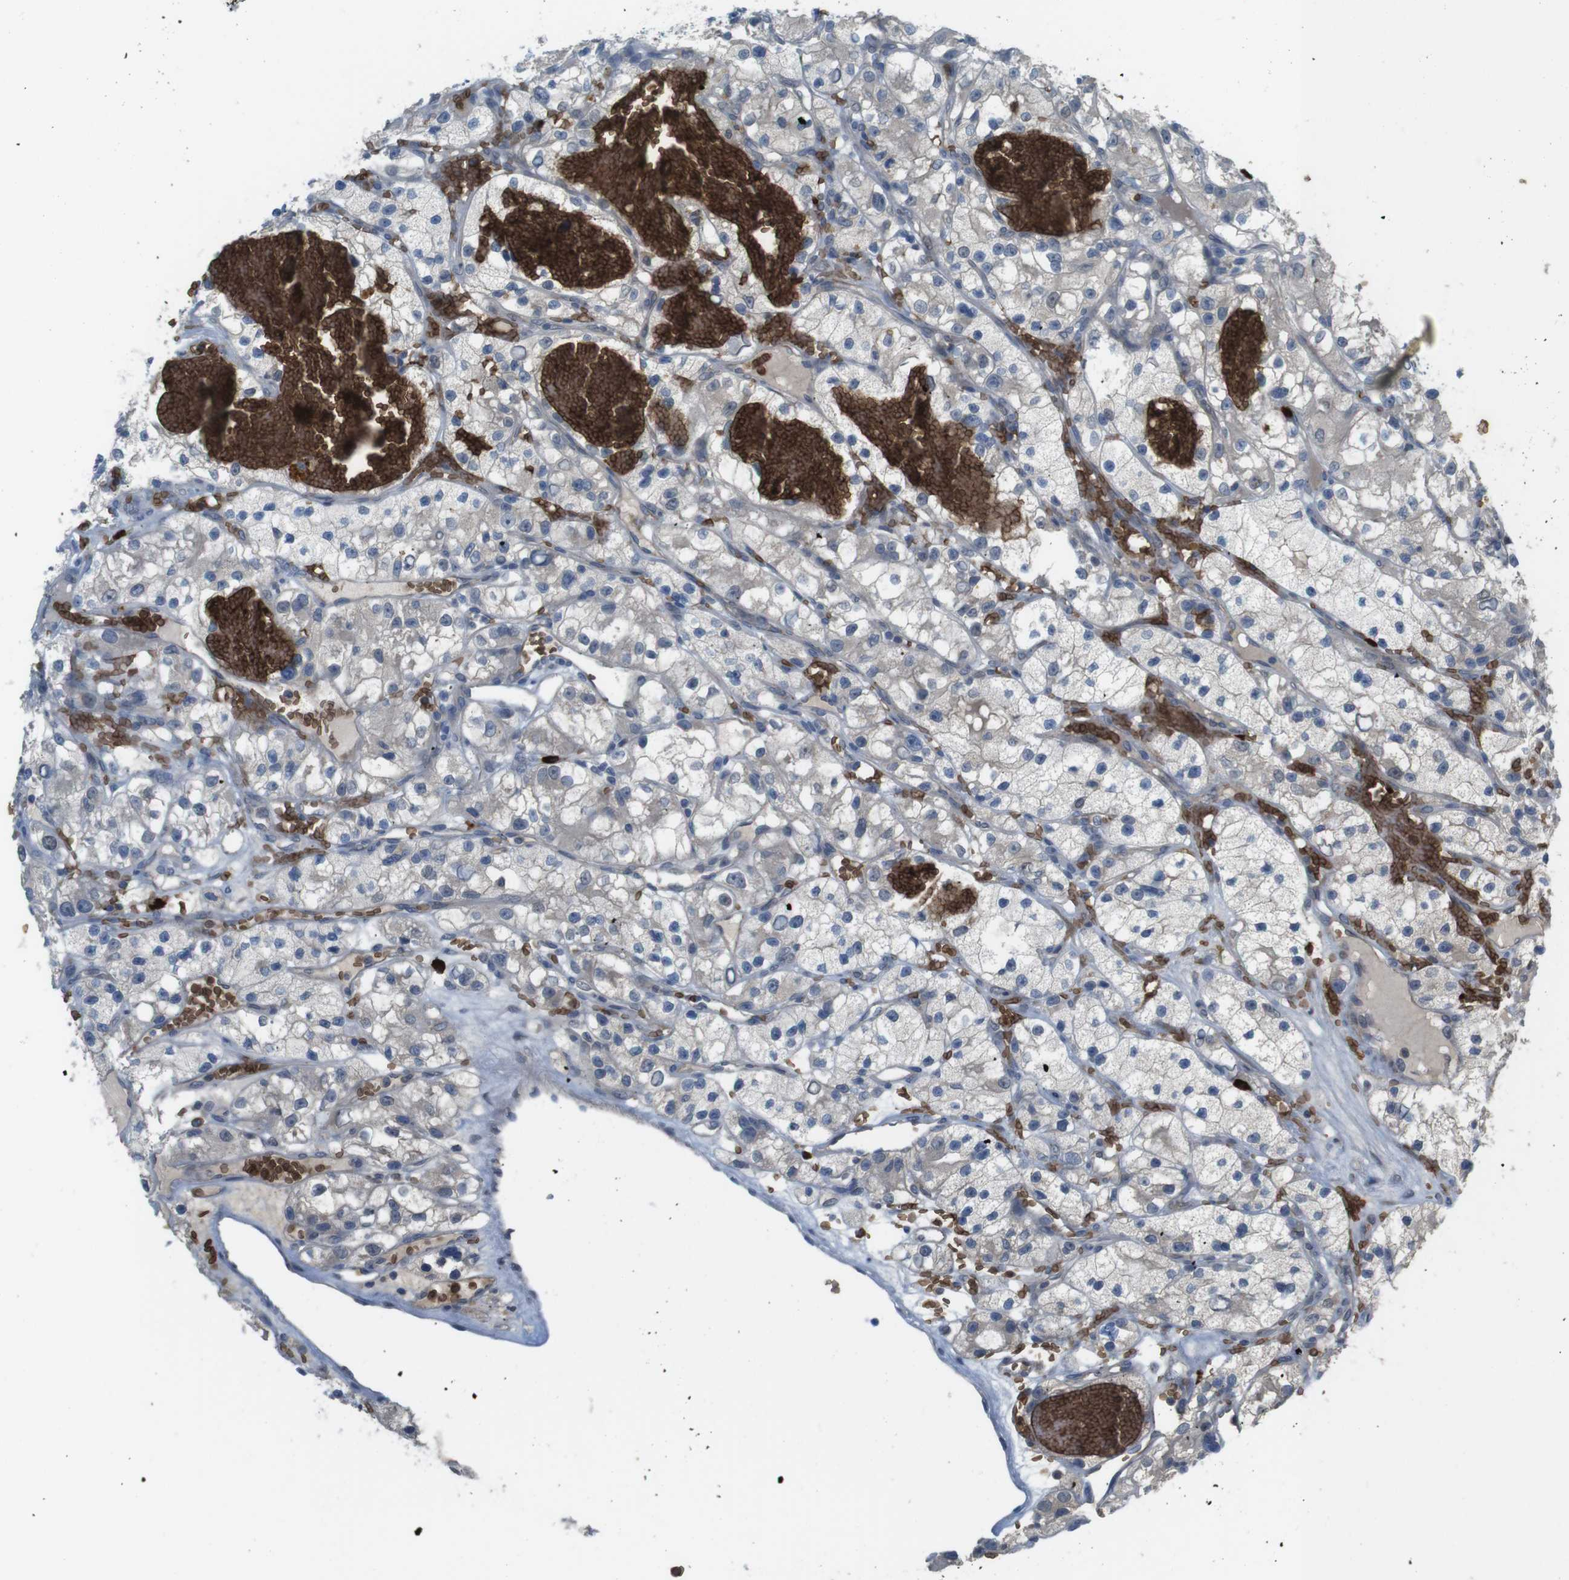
{"staining": {"intensity": "negative", "quantity": "none", "location": "none"}, "tissue": "renal cancer", "cell_type": "Tumor cells", "image_type": "cancer", "snomed": [{"axis": "morphology", "description": "Adenocarcinoma, NOS"}, {"axis": "topography", "description": "Kidney"}], "caption": "High magnification brightfield microscopy of renal cancer (adenocarcinoma) stained with DAB (brown) and counterstained with hematoxylin (blue): tumor cells show no significant positivity.", "gene": "GYPA", "patient": {"sex": "female", "age": 57}}